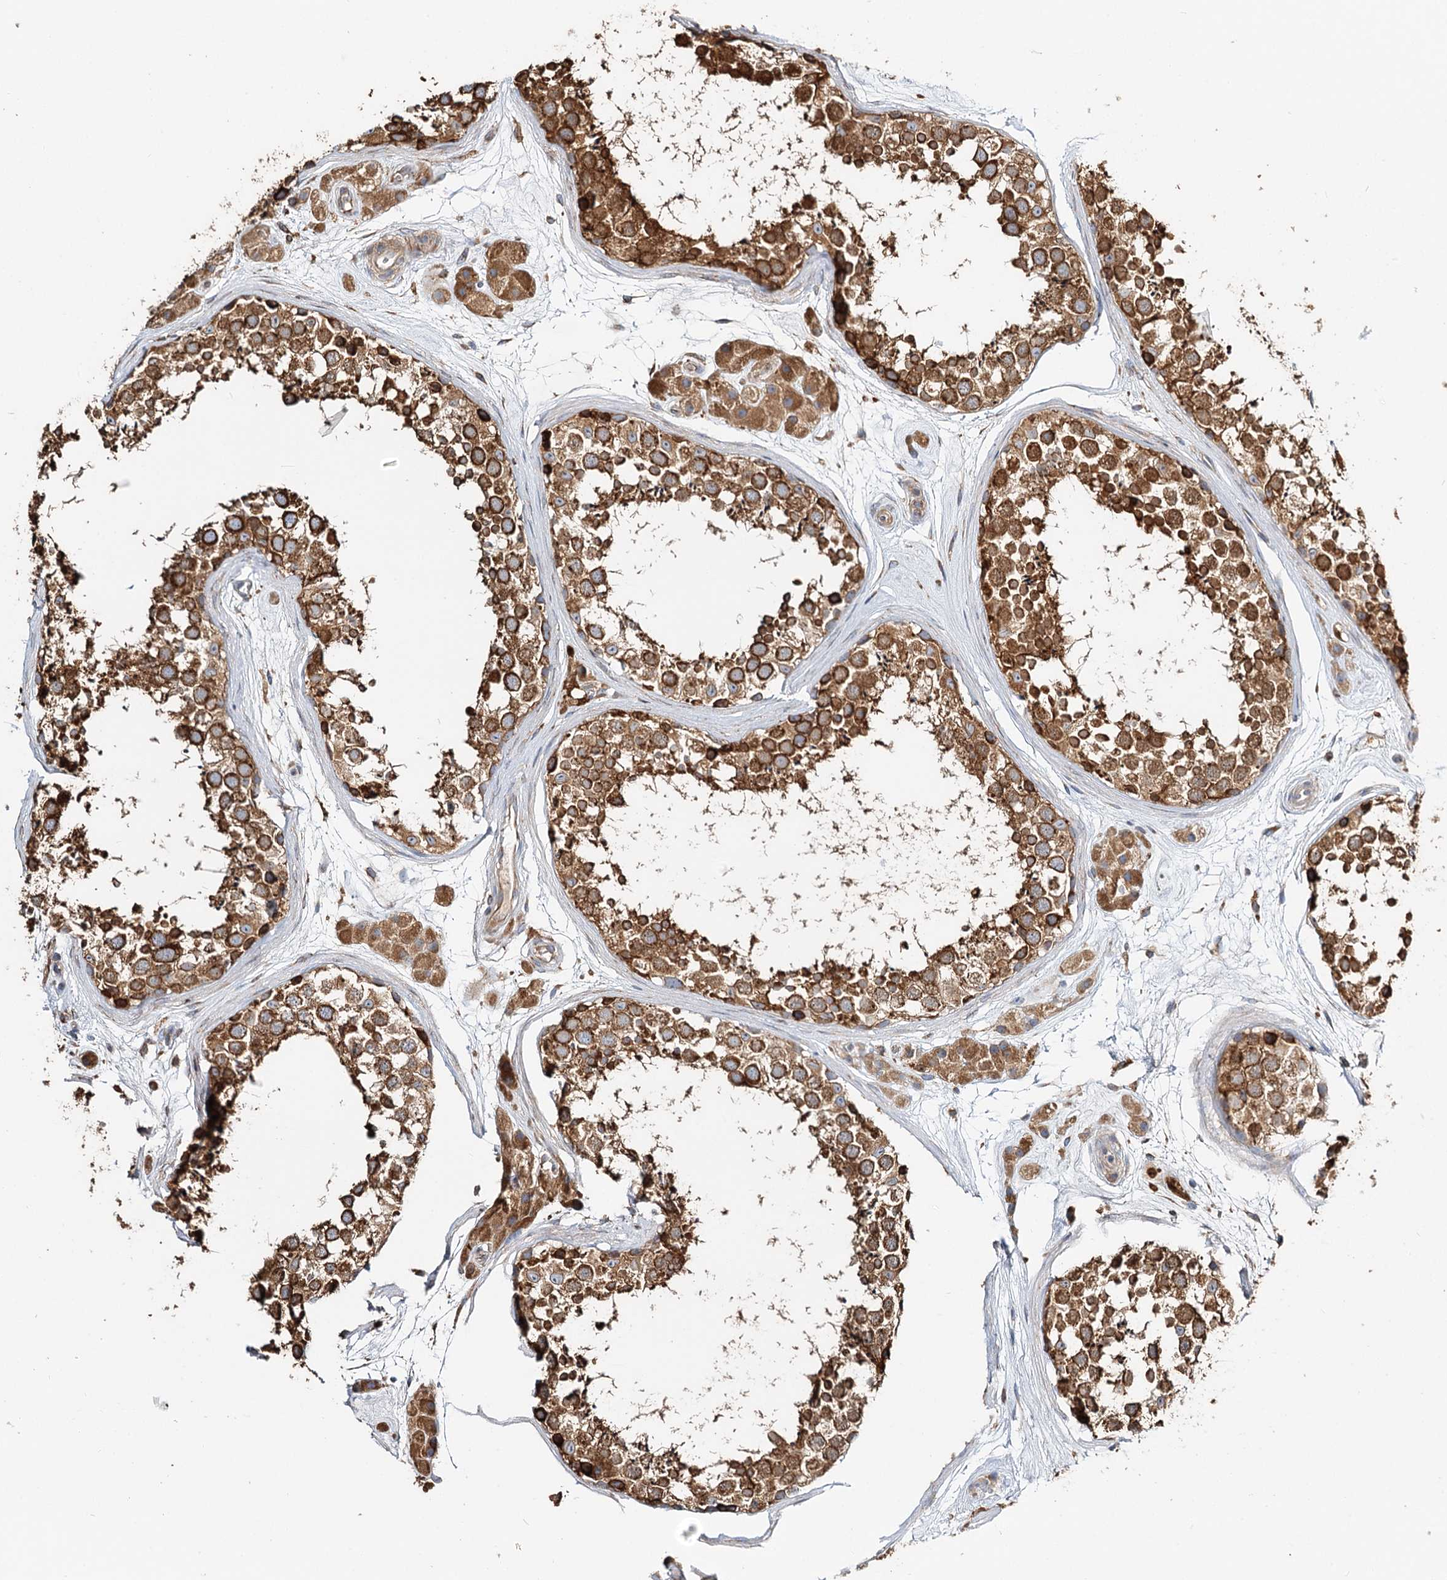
{"staining": {"intensity": "strong", "quantity": ">75%", "location": "cytoplasmic/membranous"}, "tissue": "testis", "cell_type": "Cells in seminiferous ducts", "image_type": "normal", "snomed": [{"axis": "morphology", "description": "Normal tissue, NOS"}, {"axis": "topography", "description": "Testis"}], "caption": "The image exhibits staining of unremarkable testis, revealing strong cytoplasmic/membranous protein staining (brown color) within cells in seminiferous ducts.", "gene": "TAS1R1", "patient": {"sex": "male", "age": 56}}